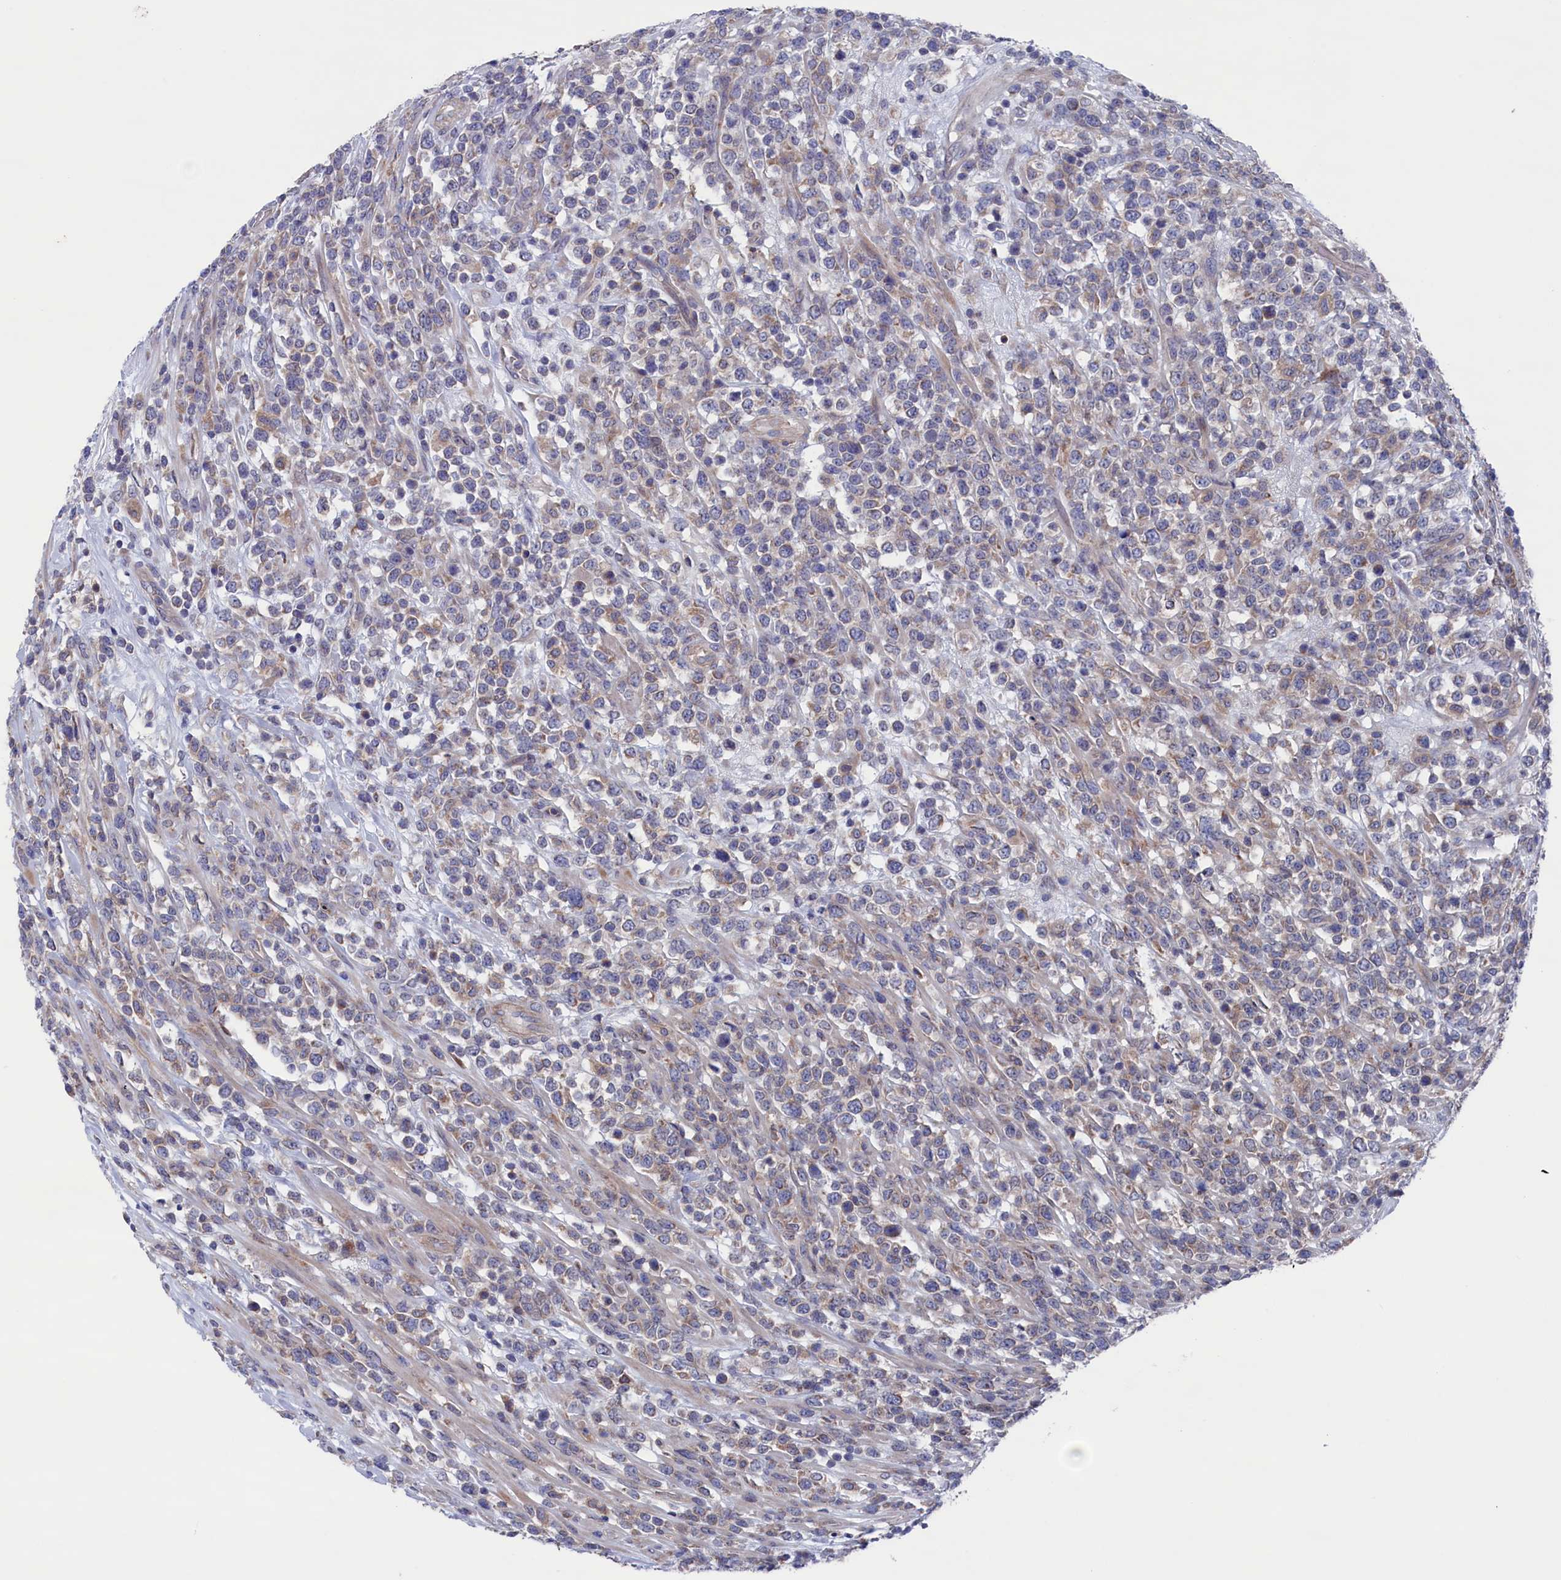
{"staining": {"intensity": "weak", "quantity": "25%-75%", "location": "cytoplasmic/membranous"}, "tissue": "lymphoma", "cell_type": "Tumor cells", "image_type": "cancer", "snomed": [{"axis": "morphology", "description": "Malignant lymphoma, non-Hodgkin's type, High grade"}, {"axis": "topography", "description": "Colon"}], "caption": "High-magnification brightfield microscopy of malignant lymphoma, non-Hodgkin's type (high-grade) stained with DAB (brown) and counterstained with hematoxylin (blue). tumor cells exhibit weak cytoplasmic/membranous expression is identified in about25%-75% of cells.", "gene": "SPATA13", "patient": {"sex": "female", "age": 53}}